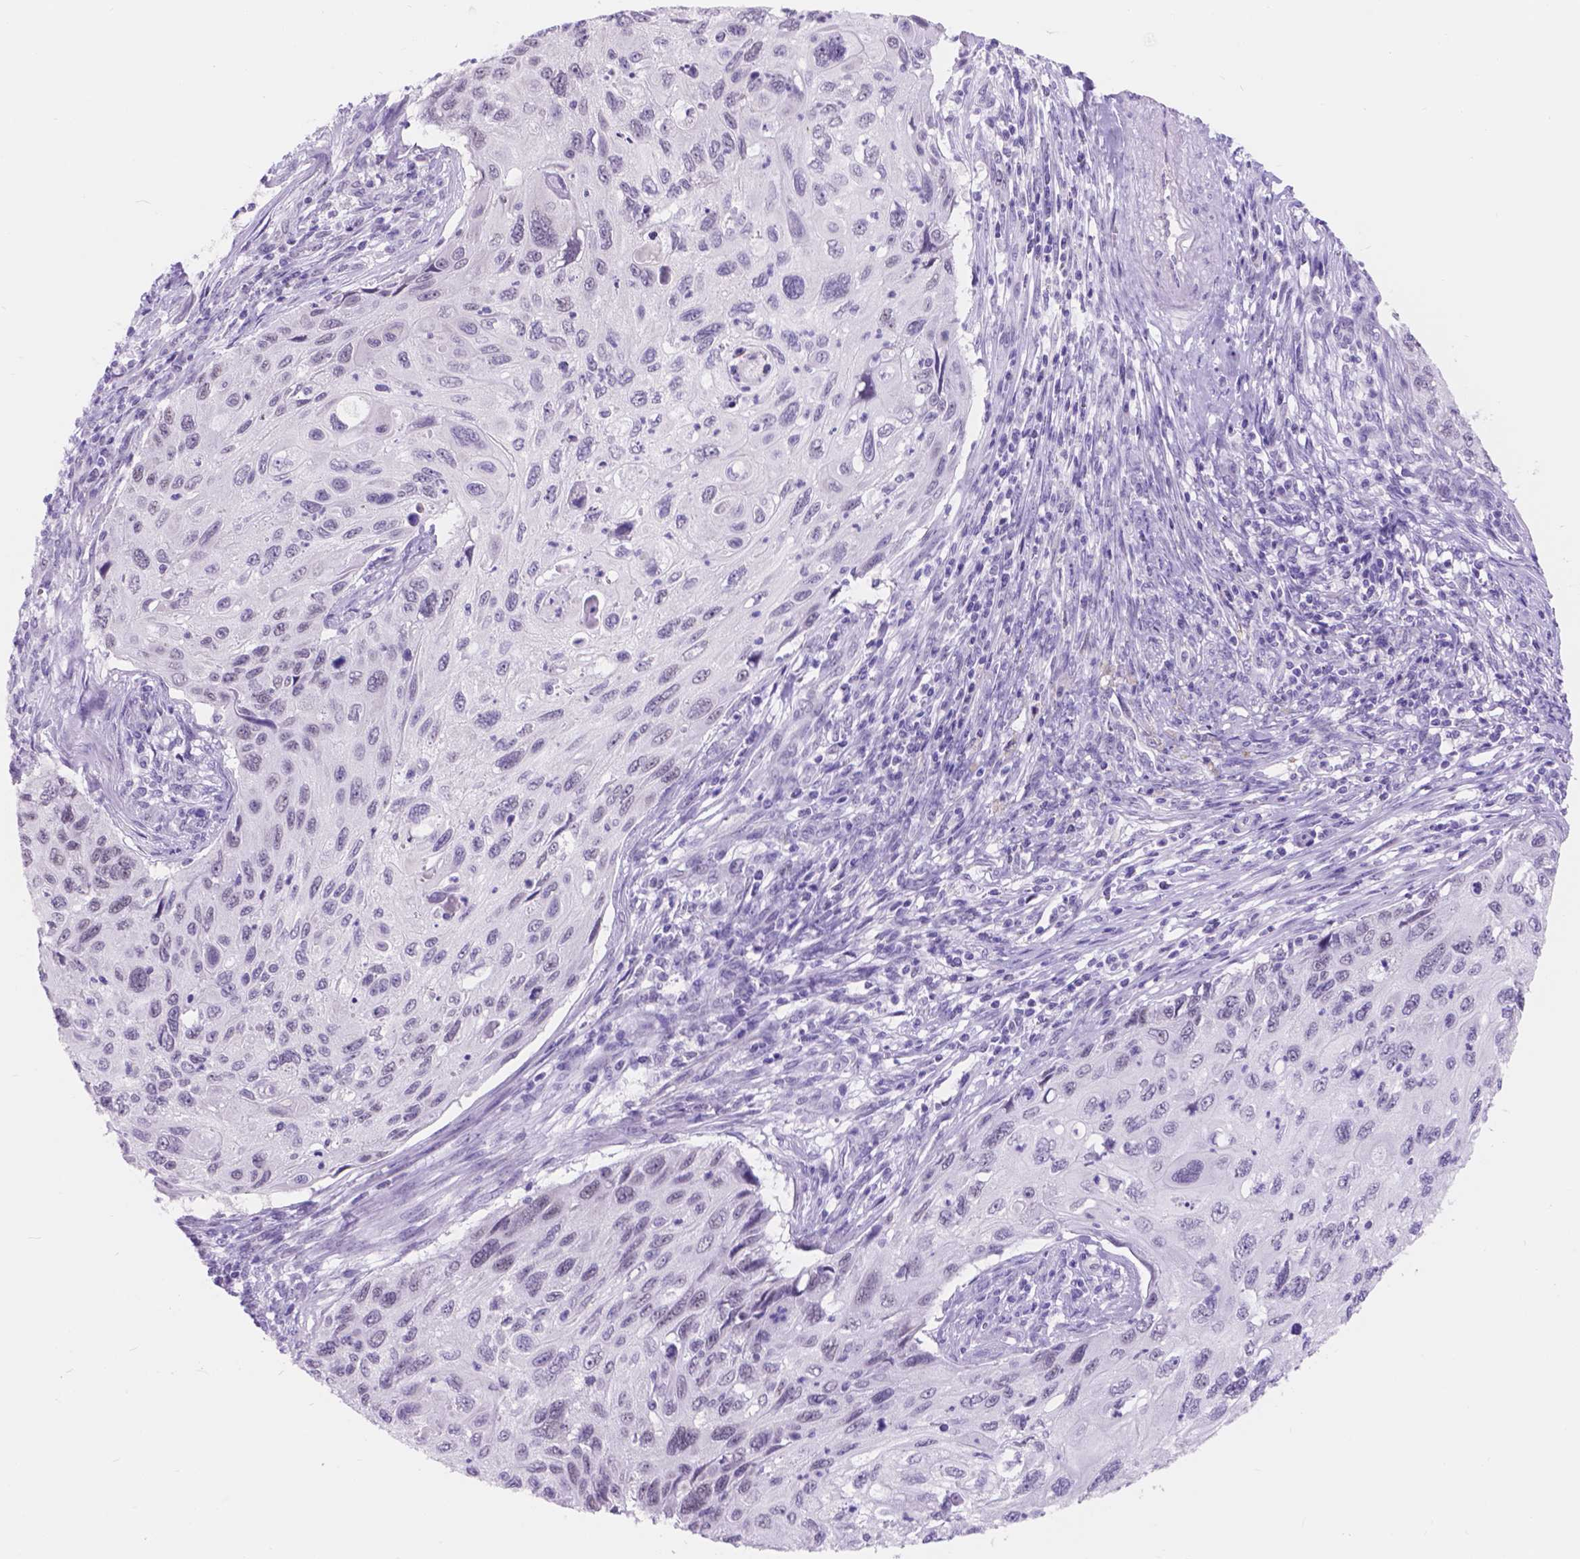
{"staining": {"intensity": "negative", "quantity": "none", "location": "none"}, "tissue": "cervical cancer", "cell_type": "Tumor cells", "image_type": "cancer", "snomed": [{"axis": "morphology", "description": "Squamous cell carcinoma, NOS"}, {"axis": "topography", "description": "Cervix"}], "caption": "Tumor cells are negative for protein expression in human cervical squamous cell carcinoma.", "gene": "DCC", "patient": {"sex": "female", "age": 70}}